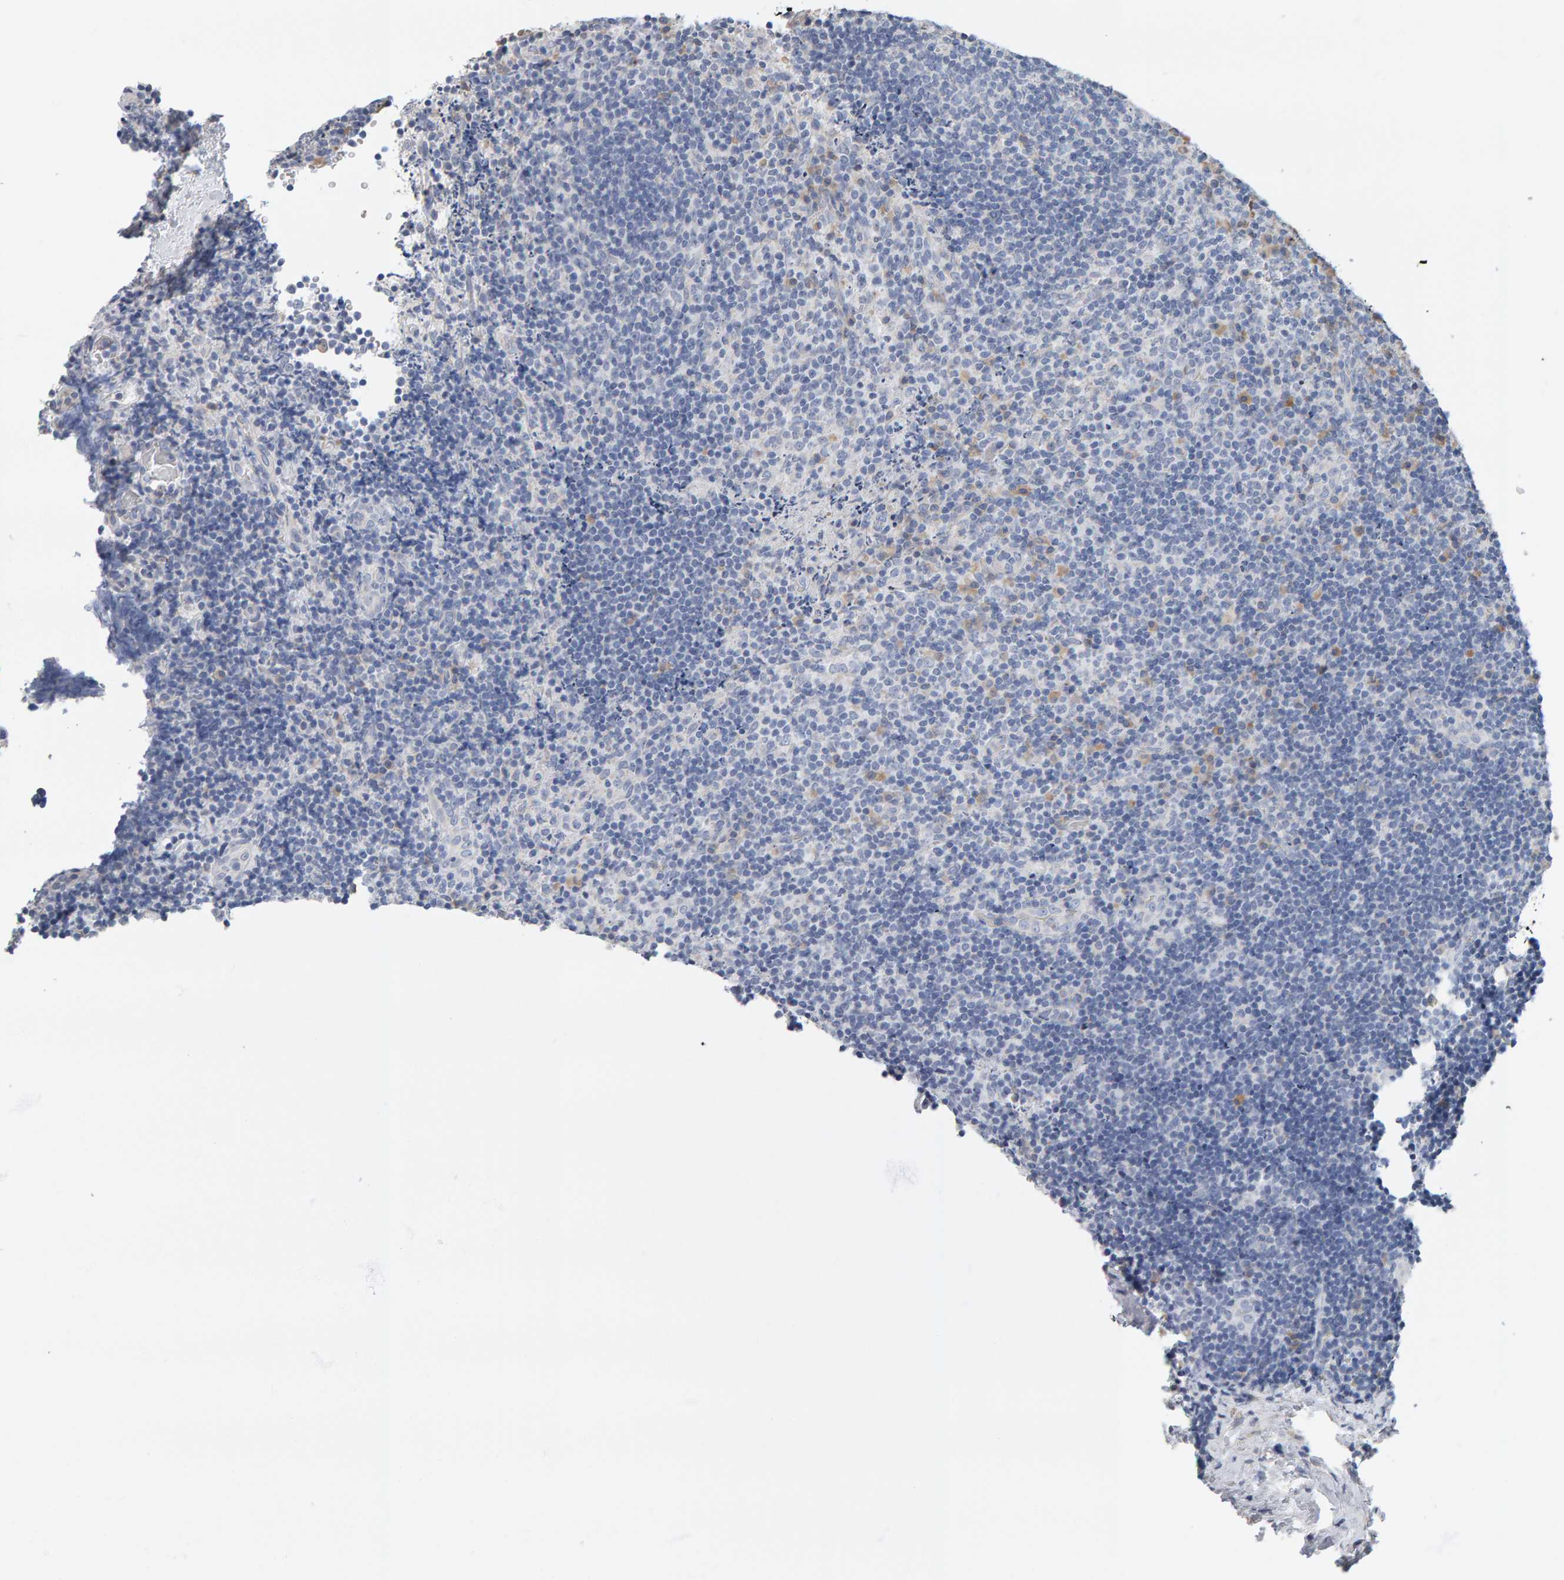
{"staining": {"intensity": "negative", "quantity": "none", "location": "none"}, "tissue": "lymphoma", "cell_type": "Tumor cells", "image_type": "cancer", "snomed": [{"axis": "morphology", "description": "Malignant lymphoma, non-Hodgkin's type, High grade"}, {"axis": "topography", "description": "Tonsil"}], "caption": "Lymphoma was stained to show a protein in brown. There is no significant positivity in tumor cells. (Immunohistochemistry (ihc), brightfield microscopy, high magnification).", "gene": "ADHFE1", "patient": {"sex": "female", "age": 36}}